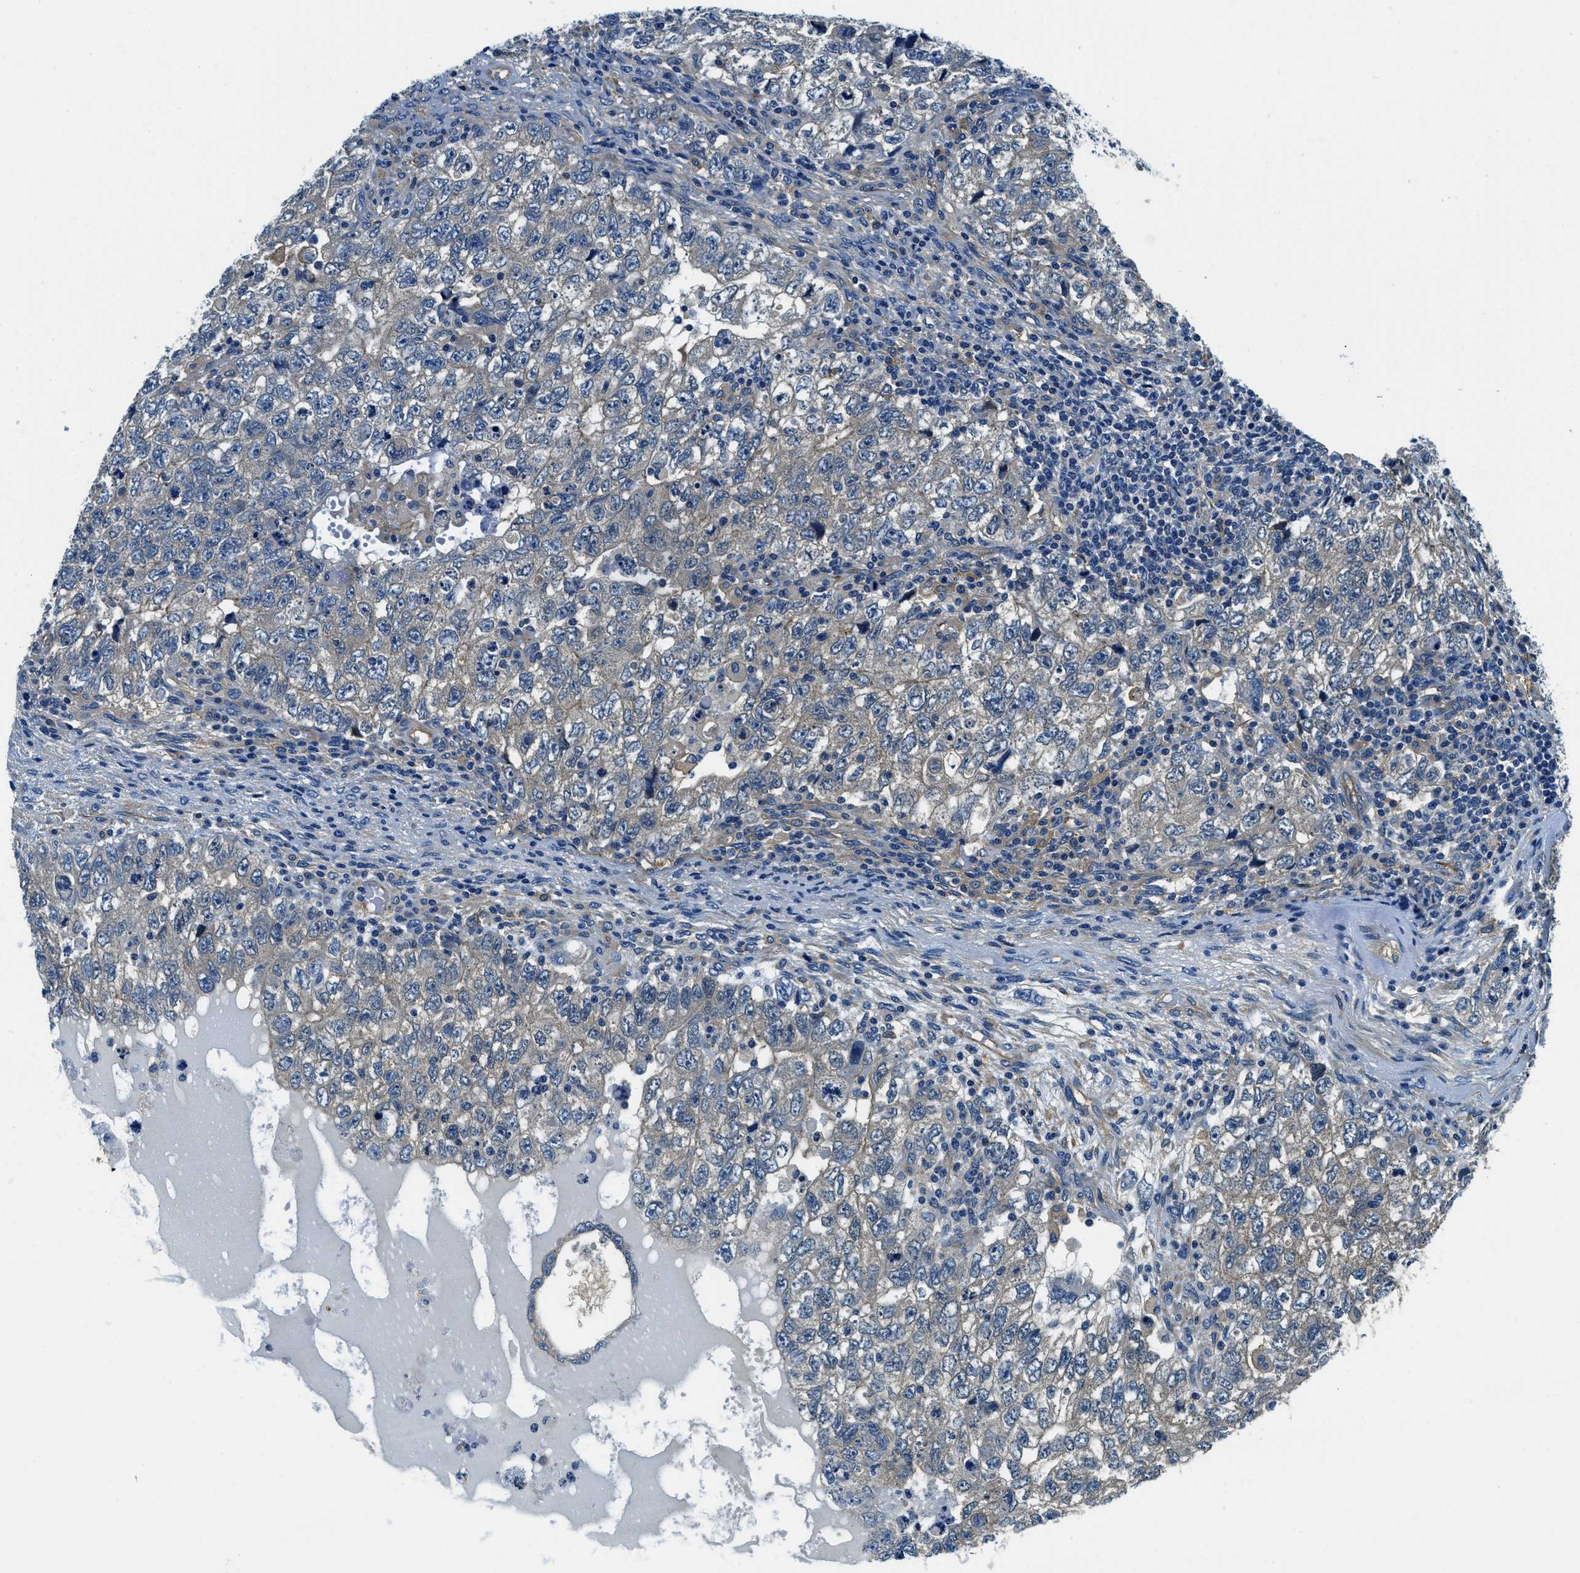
{"staining": {"intensity": "weak", "quantity": ">75%", "location": "cytoplasmic/membranous"}, "tissue": "testis cancer", "cell_type": "Tumor cells", "image_type": "cancer", "snomed": [{"axis": "morphology", "description": "Carcinoma, Embryonal, NOS"}, {"axis": "topography", "description": "Testis"}], "caption": "An IHC micrograph of neoplastic tissue is shown. Protein staining in brown shows weak cytoplasmic/membranous positivity in embryonal carcinoma (testis) within tumor cells. The protein is stained brown, and the nuclei are stained in blue (DAB (3,3'-diaminobenzidine) IHC with brightfield microscopy, high magnification).", "gene": "TWF1", "patient": {"sex": "male", "age": 36}}